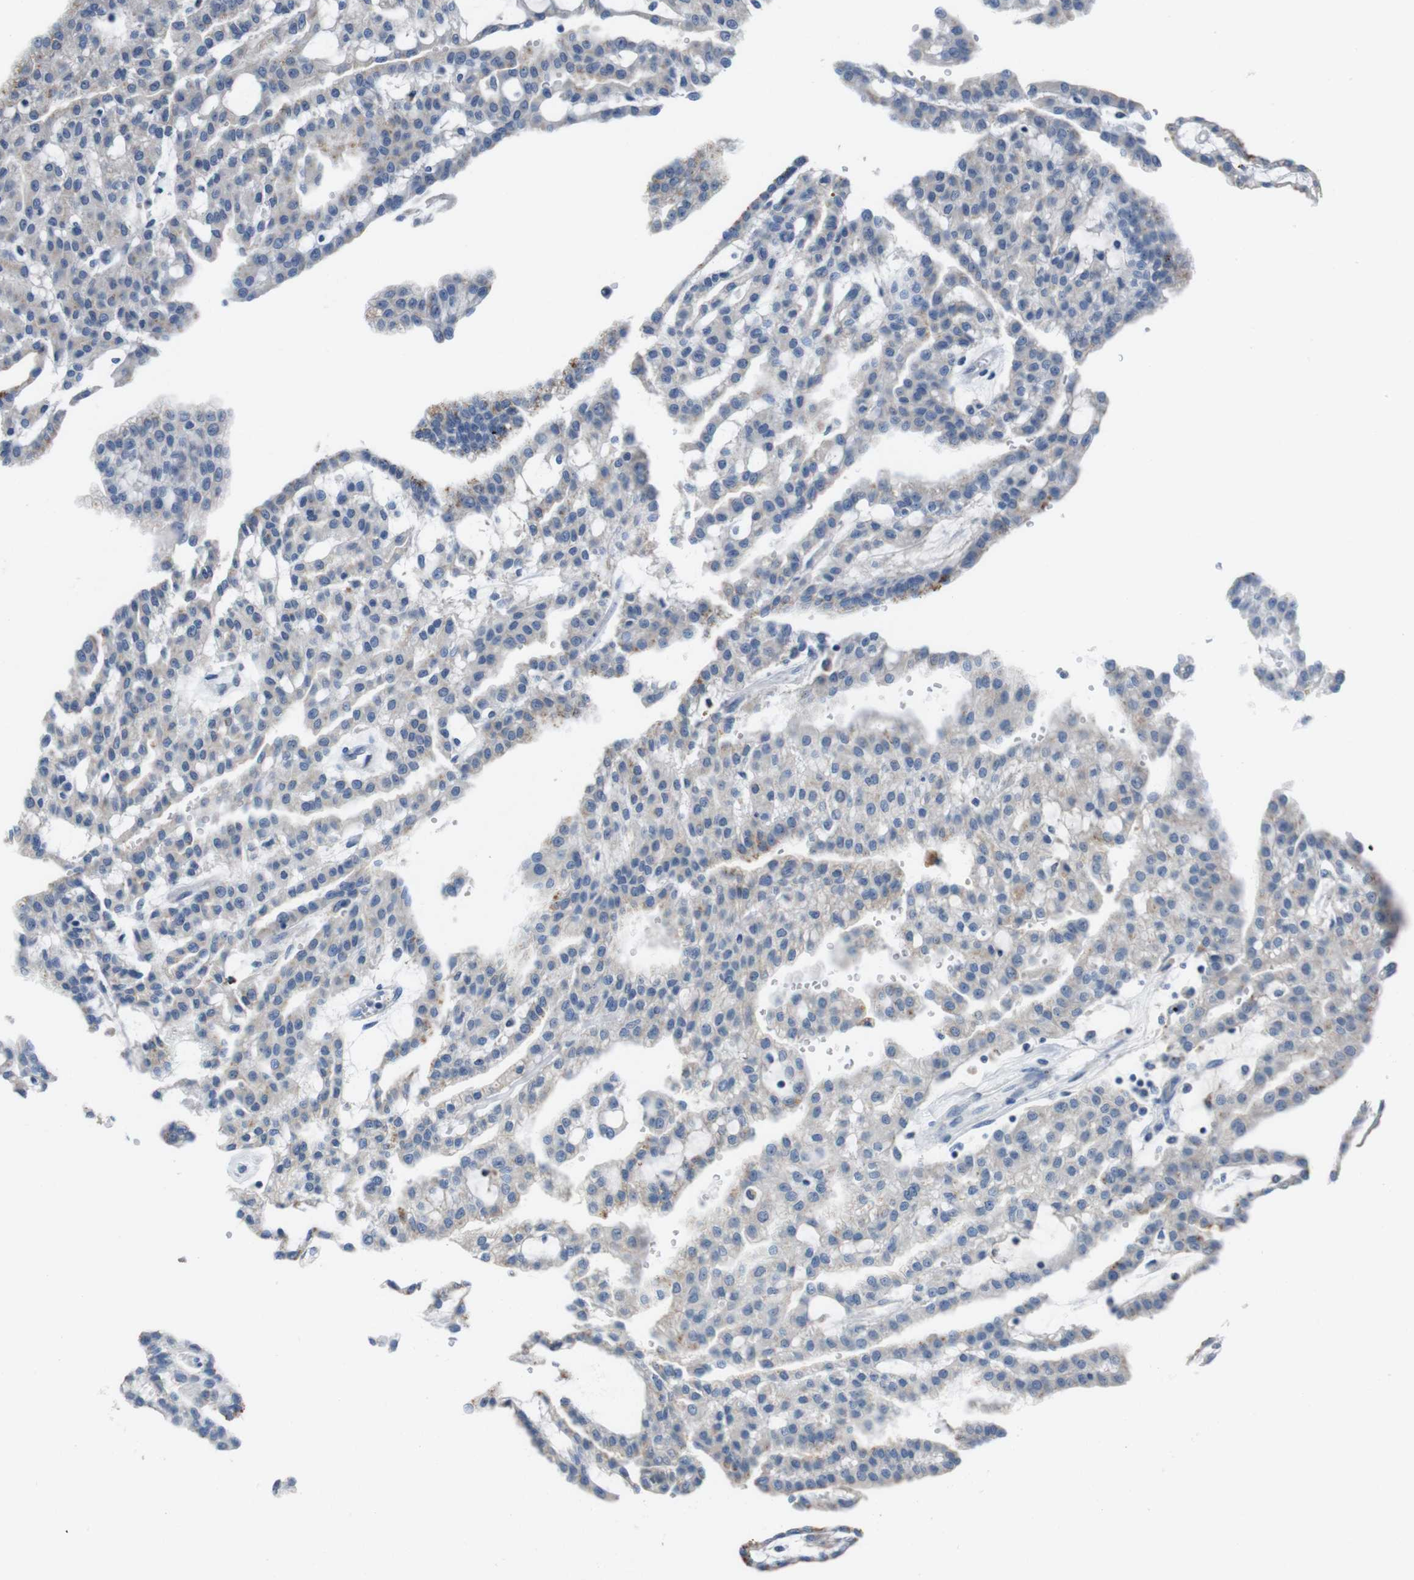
{"staining": {"intensity": "negative", "quantity": "none", "location": "none"}, "tissue": "renal cancer", "cell_type": "Tumor cells", "image_type": "cancer", "snomed": [{"axis": "morphology", "description": "Adenocarcinoma, NOS"}, {"axis": "topography", "description": "Kidney"}], "caption": "Human renal cancer (adenocarcinoma) stained for a protein using immunohistochemistry (IHC) displays no positivity in tumor cells.", "gene": "SLC2A8", "patient": {"sex": "male", "age": 63}}